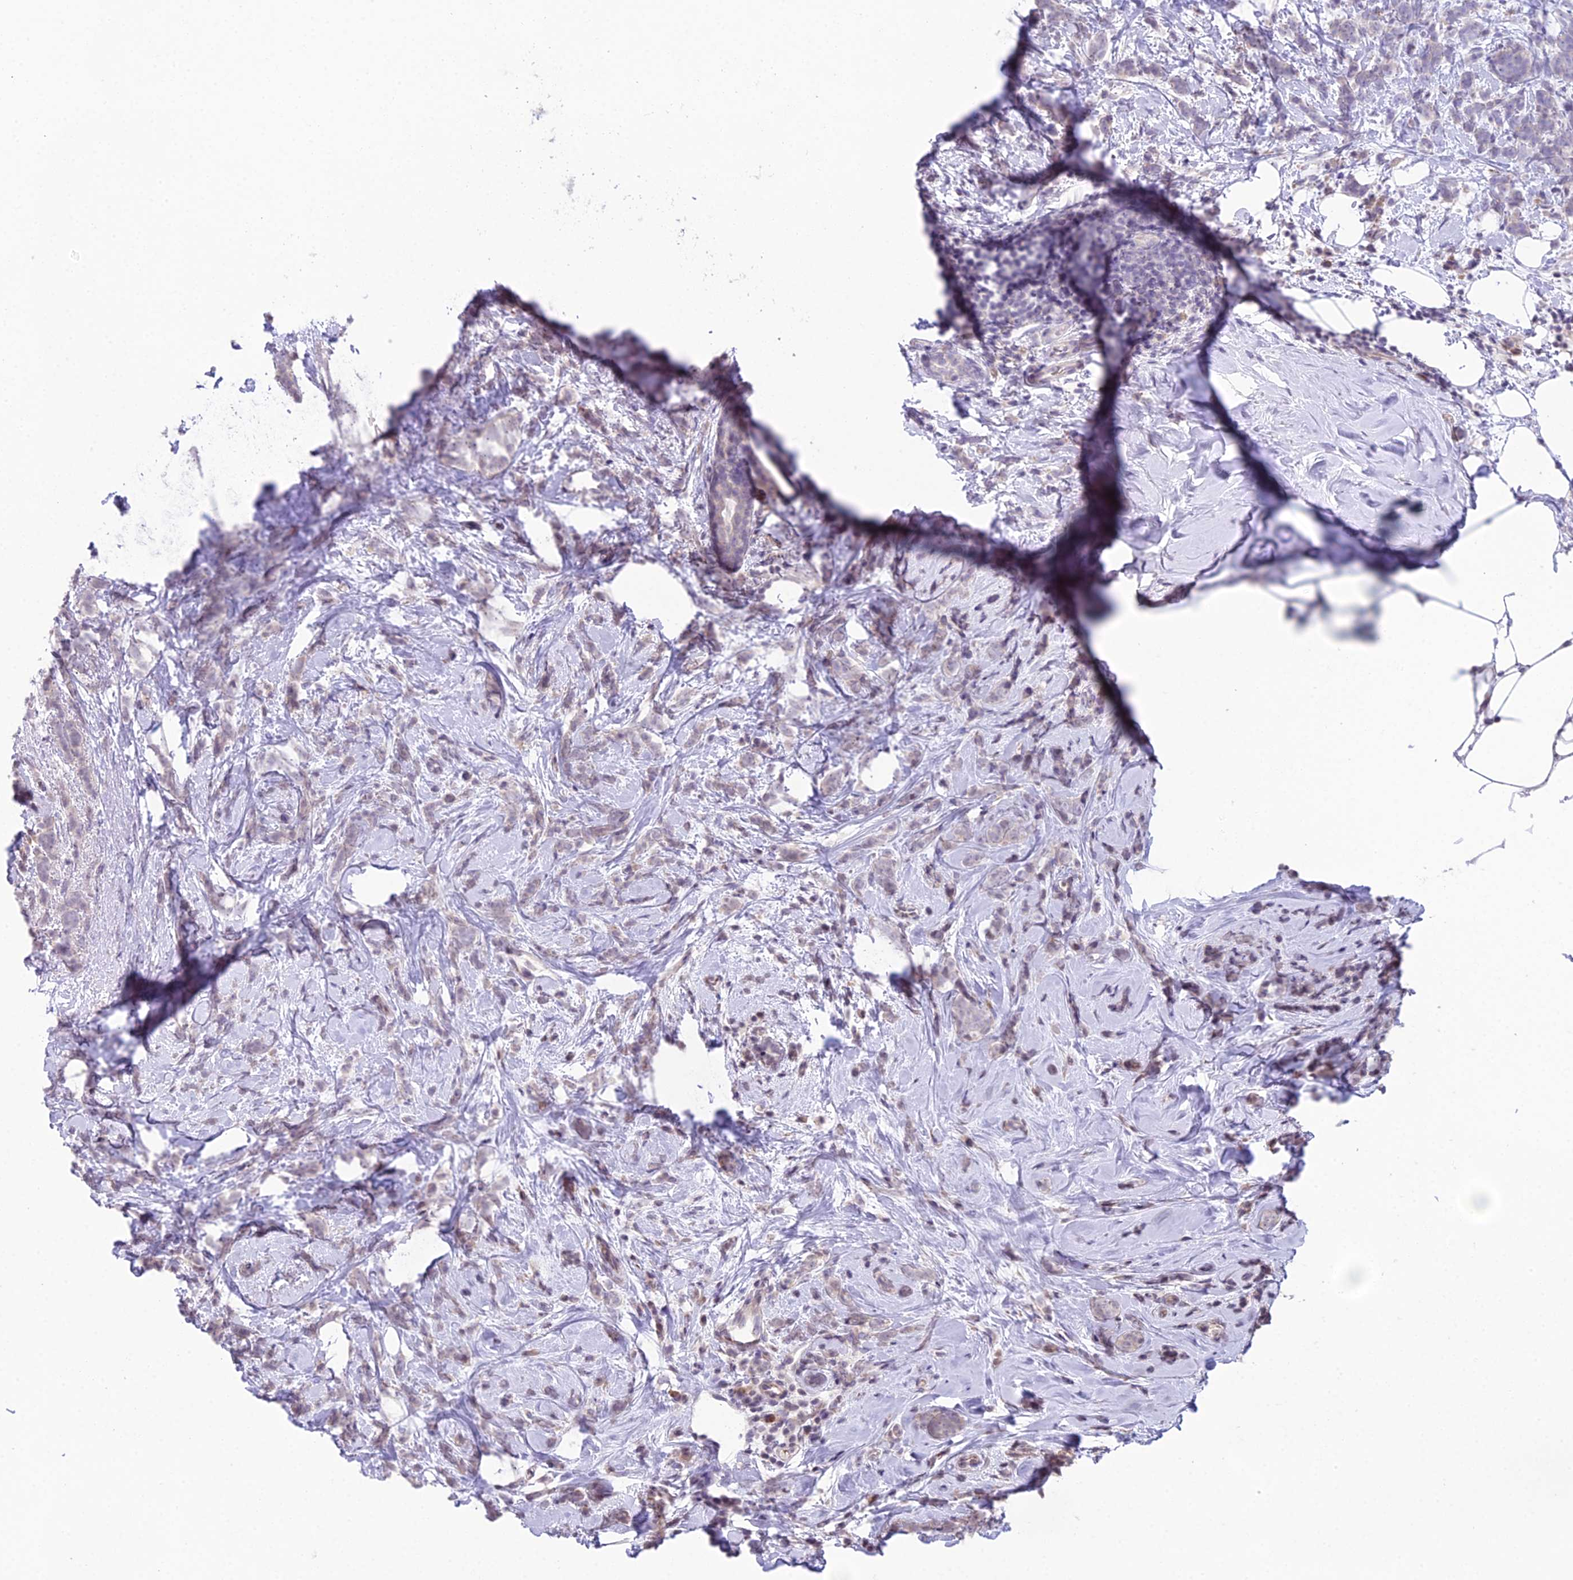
{"staining": {"intensity": "weak", "quantity": "<25%", "location": "cytoplasmic/membranous"}, "tissue": "breast cancer", "cell_type": "Tumor cells", "image_type": "cancer", "snomed": [{"axis": "morphology", "description": "Lobular carcinoma"}, {"axis": "topography", "description": "Breast"}], "caption": "This is a histopathology image of IHC staining of breast cancer (lobular carcinoma), which shows no staining in tumor cells.", "gene": "RPS26", "patient": {"sex": "female", "age": 58}}